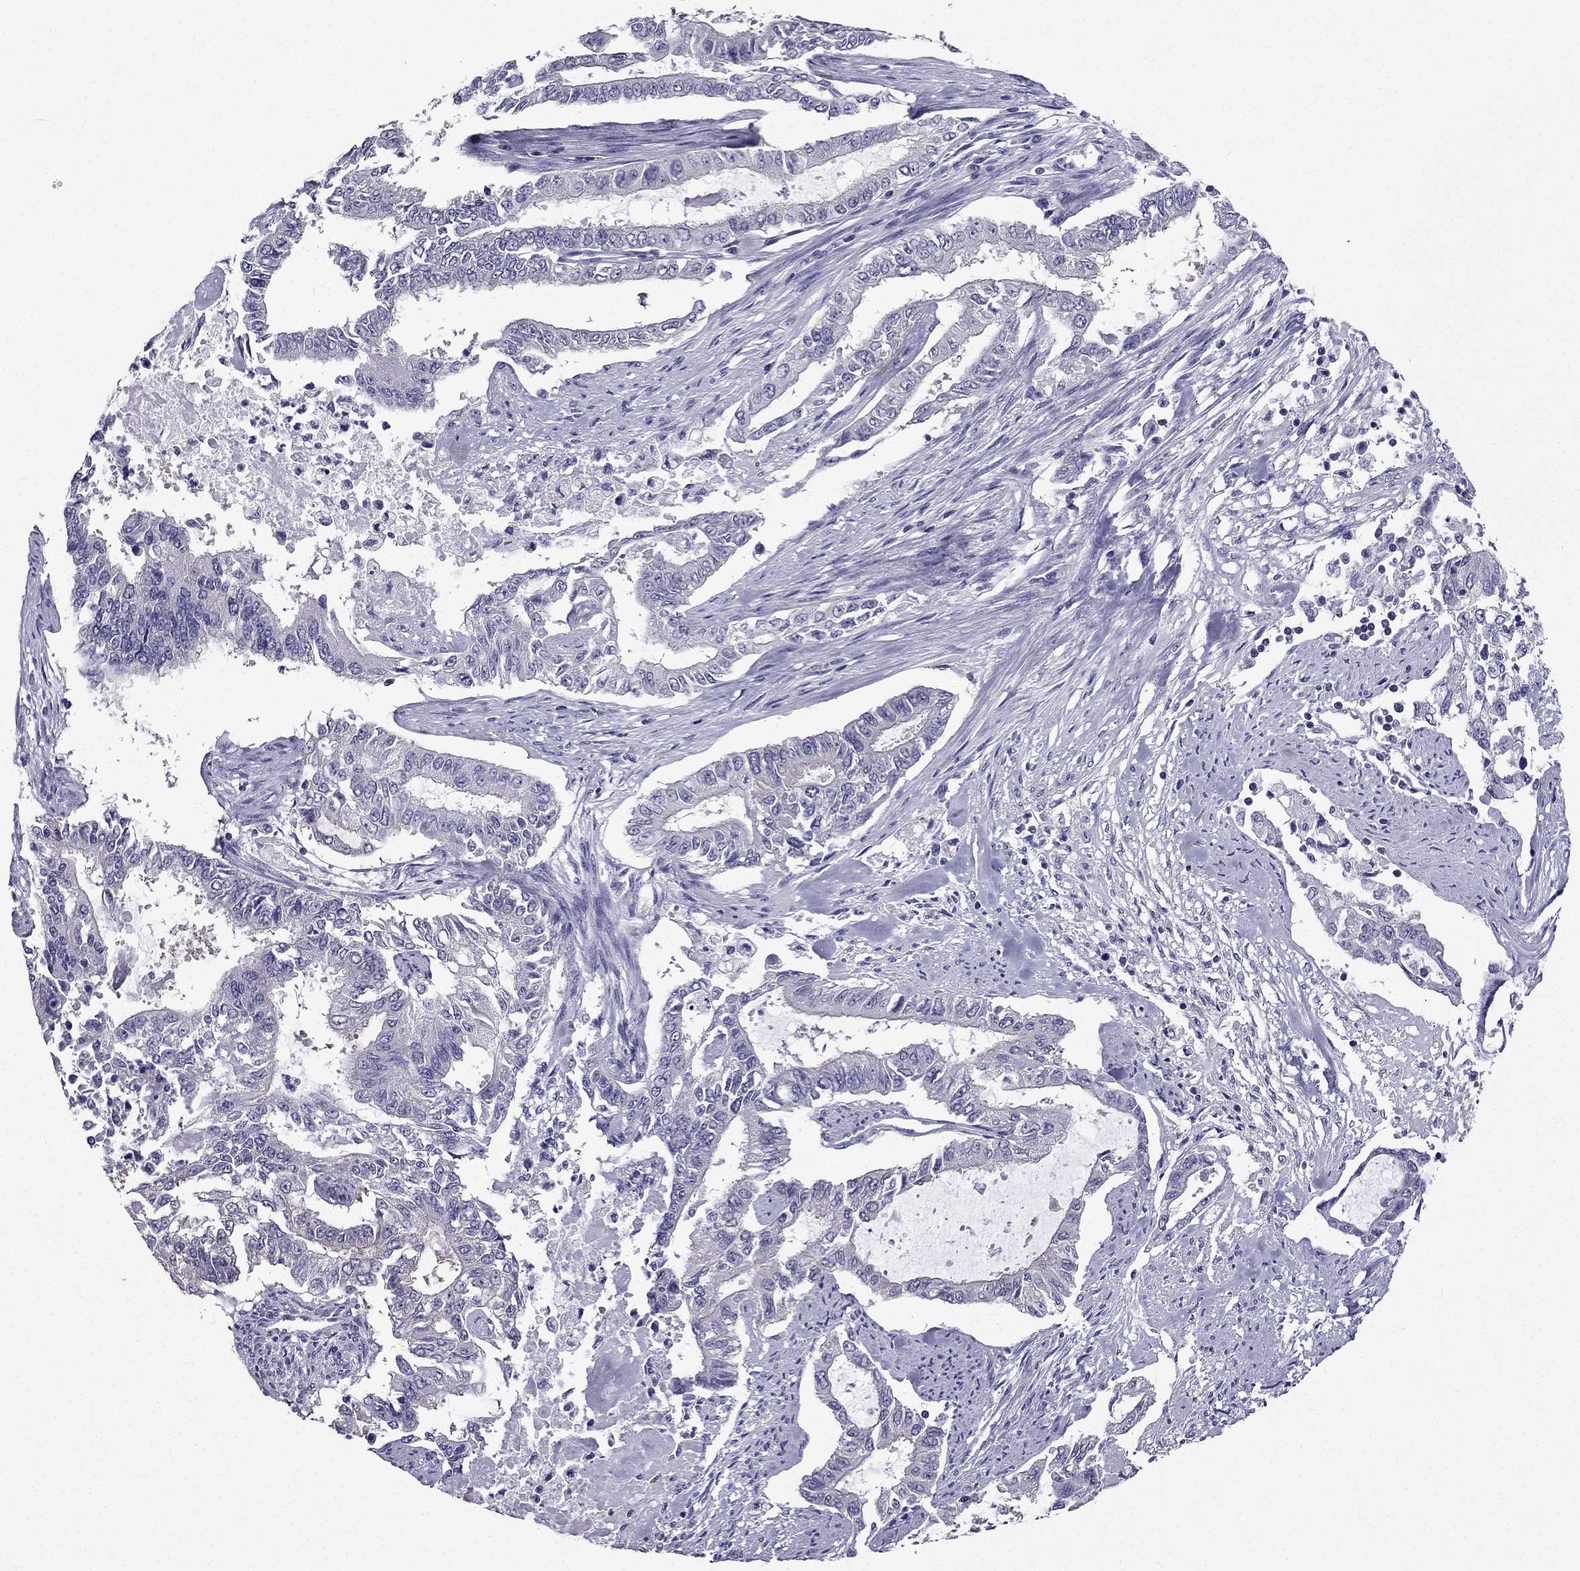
{"staining": {"intensity": "negative", "quantity": "none", "location": "none"}, "tissue": "endometrial cancer", "cell_type": "Tumor cells", "image_type": "cancer", "snomed": [{"axis": "morphology", "description": "Adenocarcinoma, NOS"}, {"axis": "topography", "description": "Uterus"}], "caption": "An IHC micrograph of adenocarcinoma (endometrial) is shown. There is no staining in tumor cells of adenocarcinoma (endometrial).", "gene": "AAK1", "patient": {"sex": "female", "age": 59}}